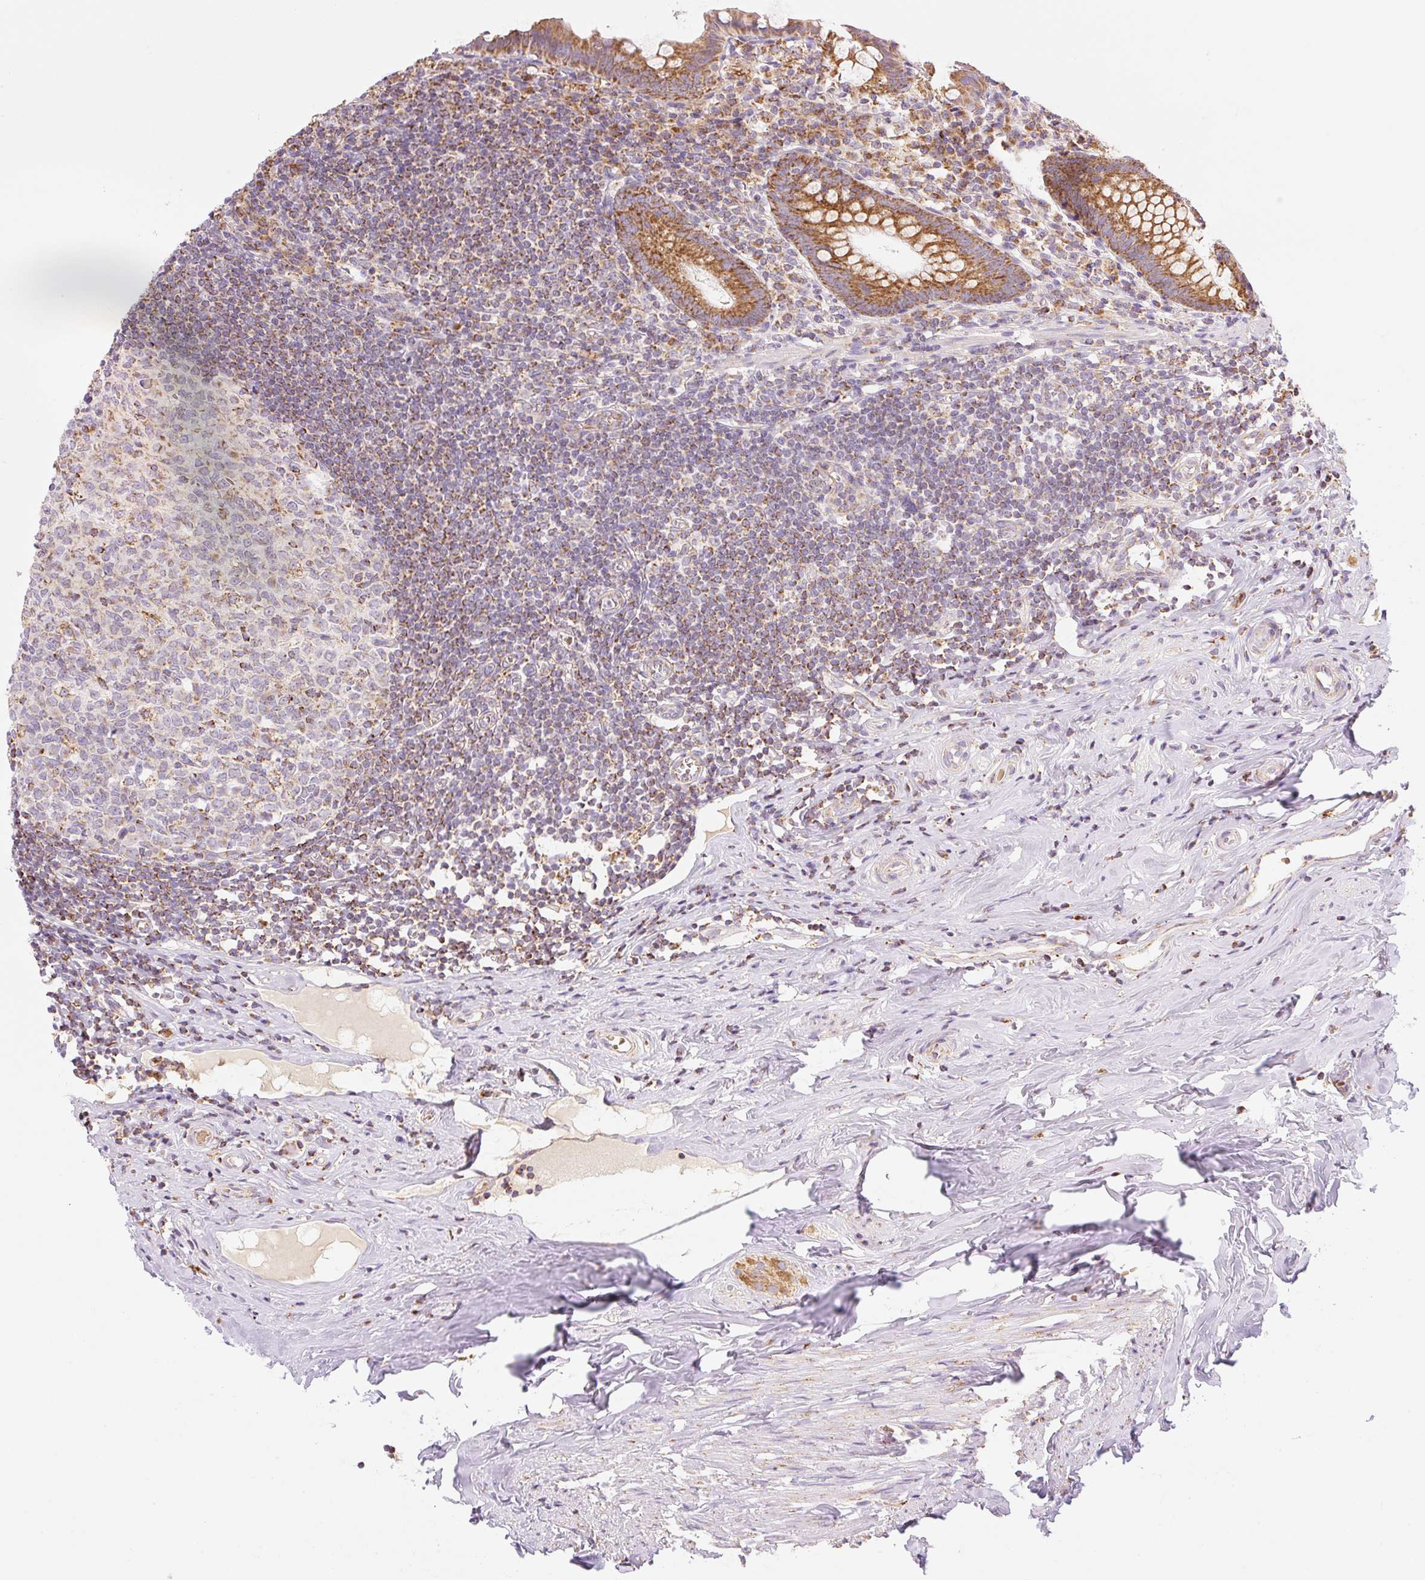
{"staining": {"intensity": "strong", "quantity": ">75%", "location": "cytoplasmic/membranous"}, "tissue": "appendix", "cell_type": "Glandular cells", "image_type": "normal", "snomed": [{"axis": "morphology", "description": "Normal tissue, NOS"}, {"axis": "topography", "description": "Appendix"}], "caption": "Strong cytoplasmic/membranous expression is seen in approximately >75% of glandular cells in unremarkable appendix.", "gene": "GOSR2", "patient": {"sex": "female", "age": 51}}